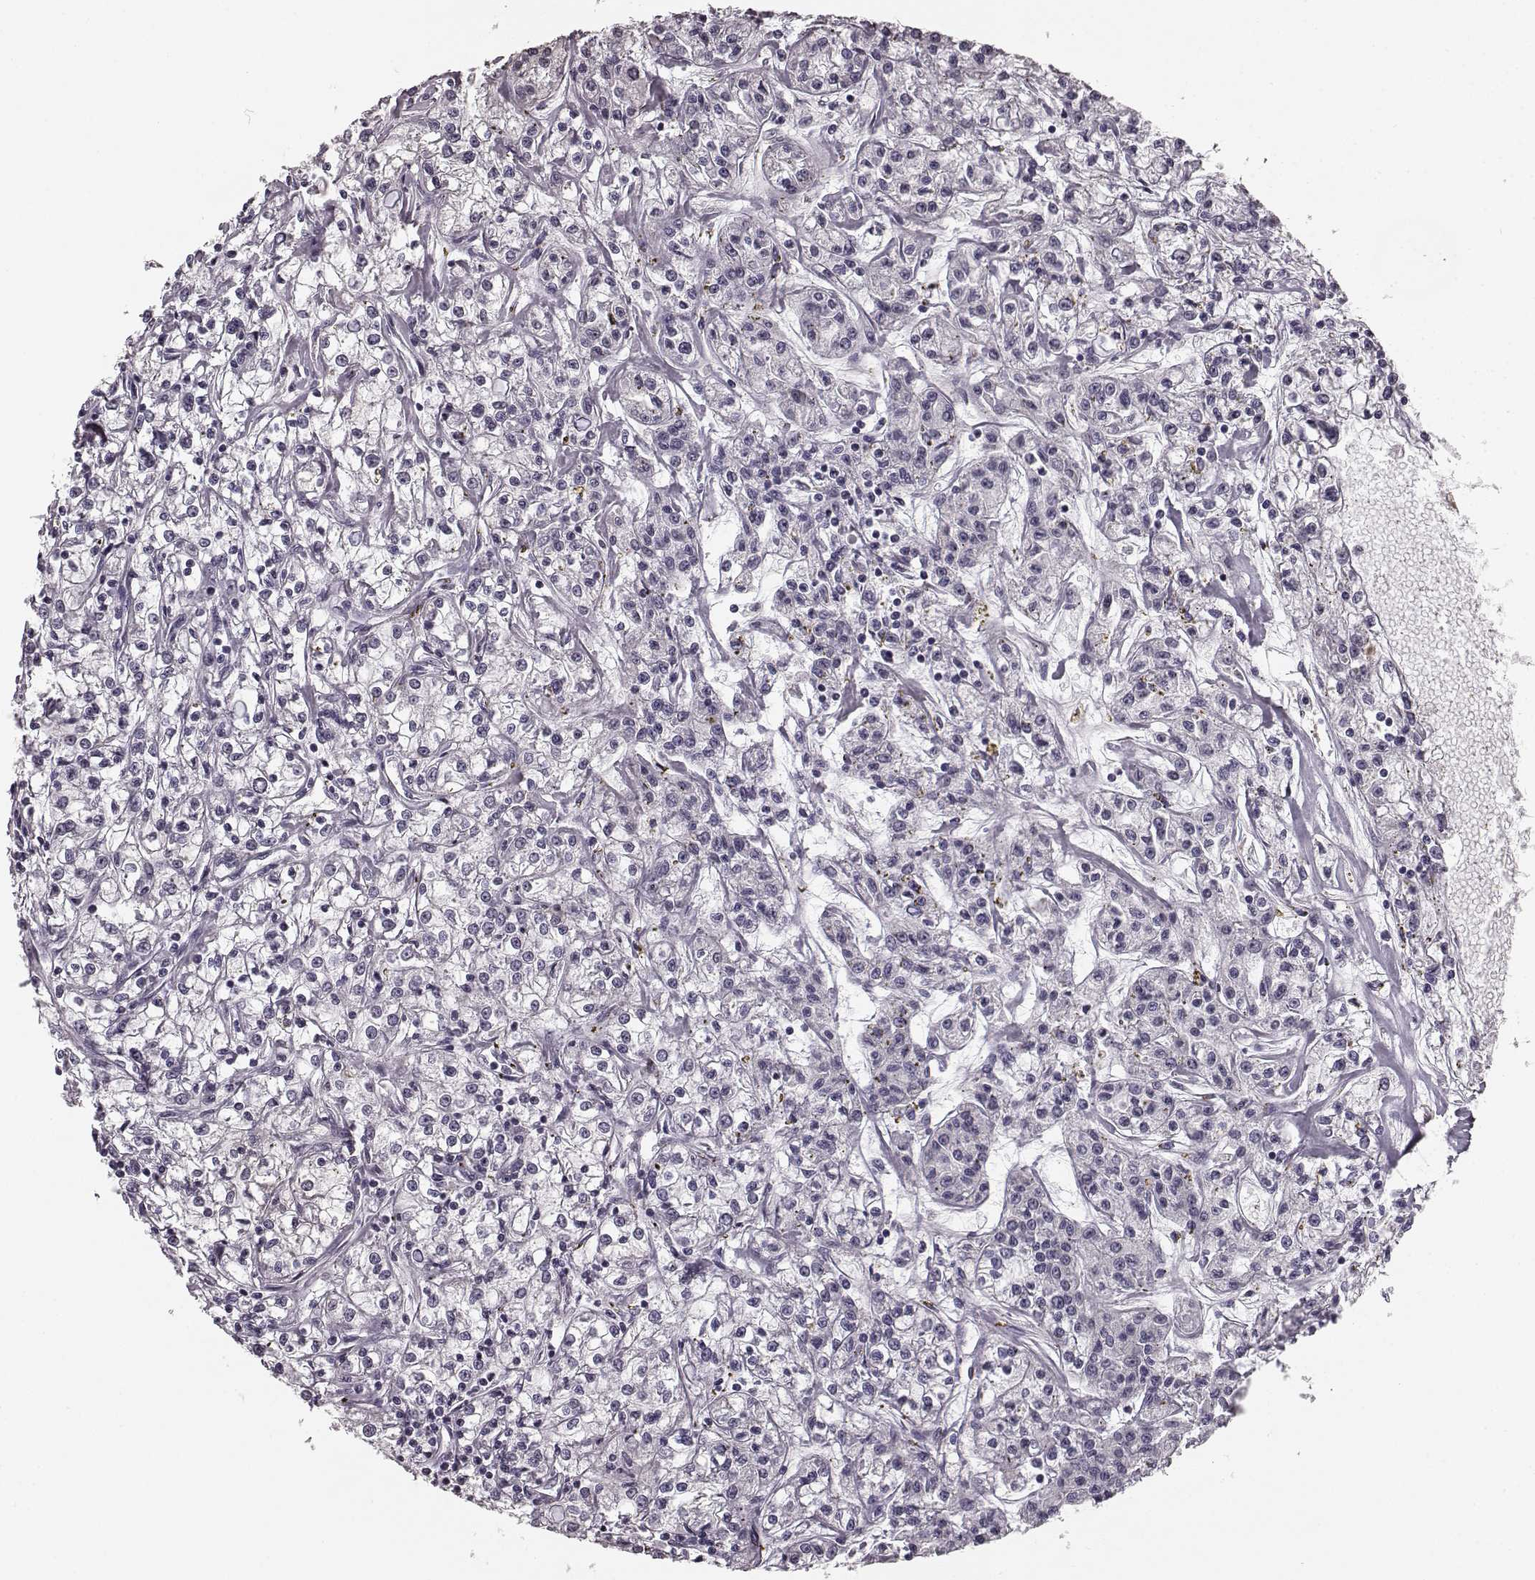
{"staining": {"intensity": "negative", "quantity": "none", "location": "none"}, "tissue": "renal cancer", "cell_type": "Tumor cells", "image_type": "cancer", "snomed": [{"axis": "morphology", "description": "Adenocarcinoma, NOS"}, {"axis": "topography", "description": "Kidney"}], "caption": "Tumor cells show no significant protein positivity in renal adenocarcinoma.", "gene": "RIT2", "patient": {"sex": "female", "age": 59}}